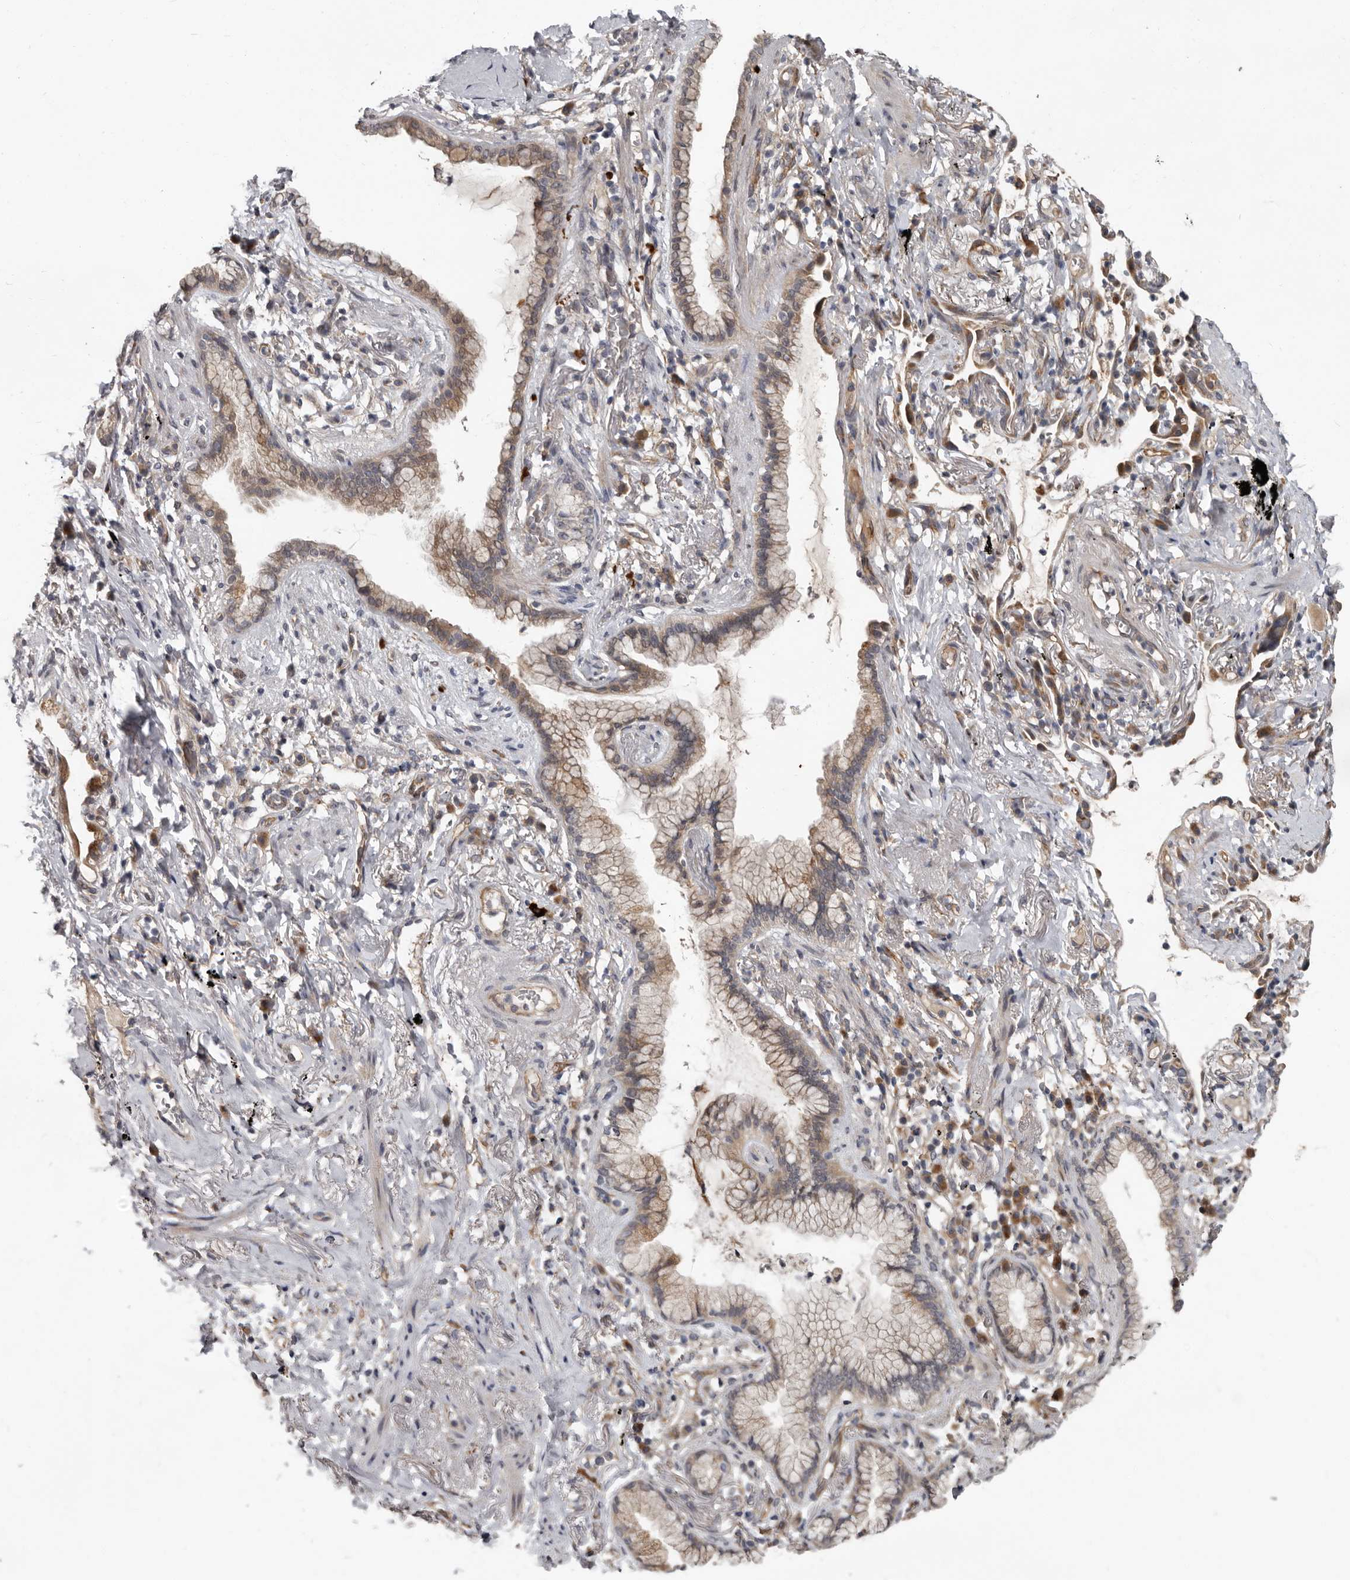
{"staining": {"intensity": "moderate", "quantity": ">75%", "location": "cytoplasmic/membranous"}, "tissue": "lung cancer", "cell_type": "Tumor cells", "image_type": "cancer", "snomed": [{"axis": "morphology", "description": "Adenocarcinoma, NOS"}, {"axis": "topography", "description": "Lung"}], "caption": "Protein staining of lung cancer tissue reveals moderate cytoplasmic/membranous staining in about >75% of tumor cells.", "gene": "MTF1", "patient": {"sex": "female", "age": 70}}